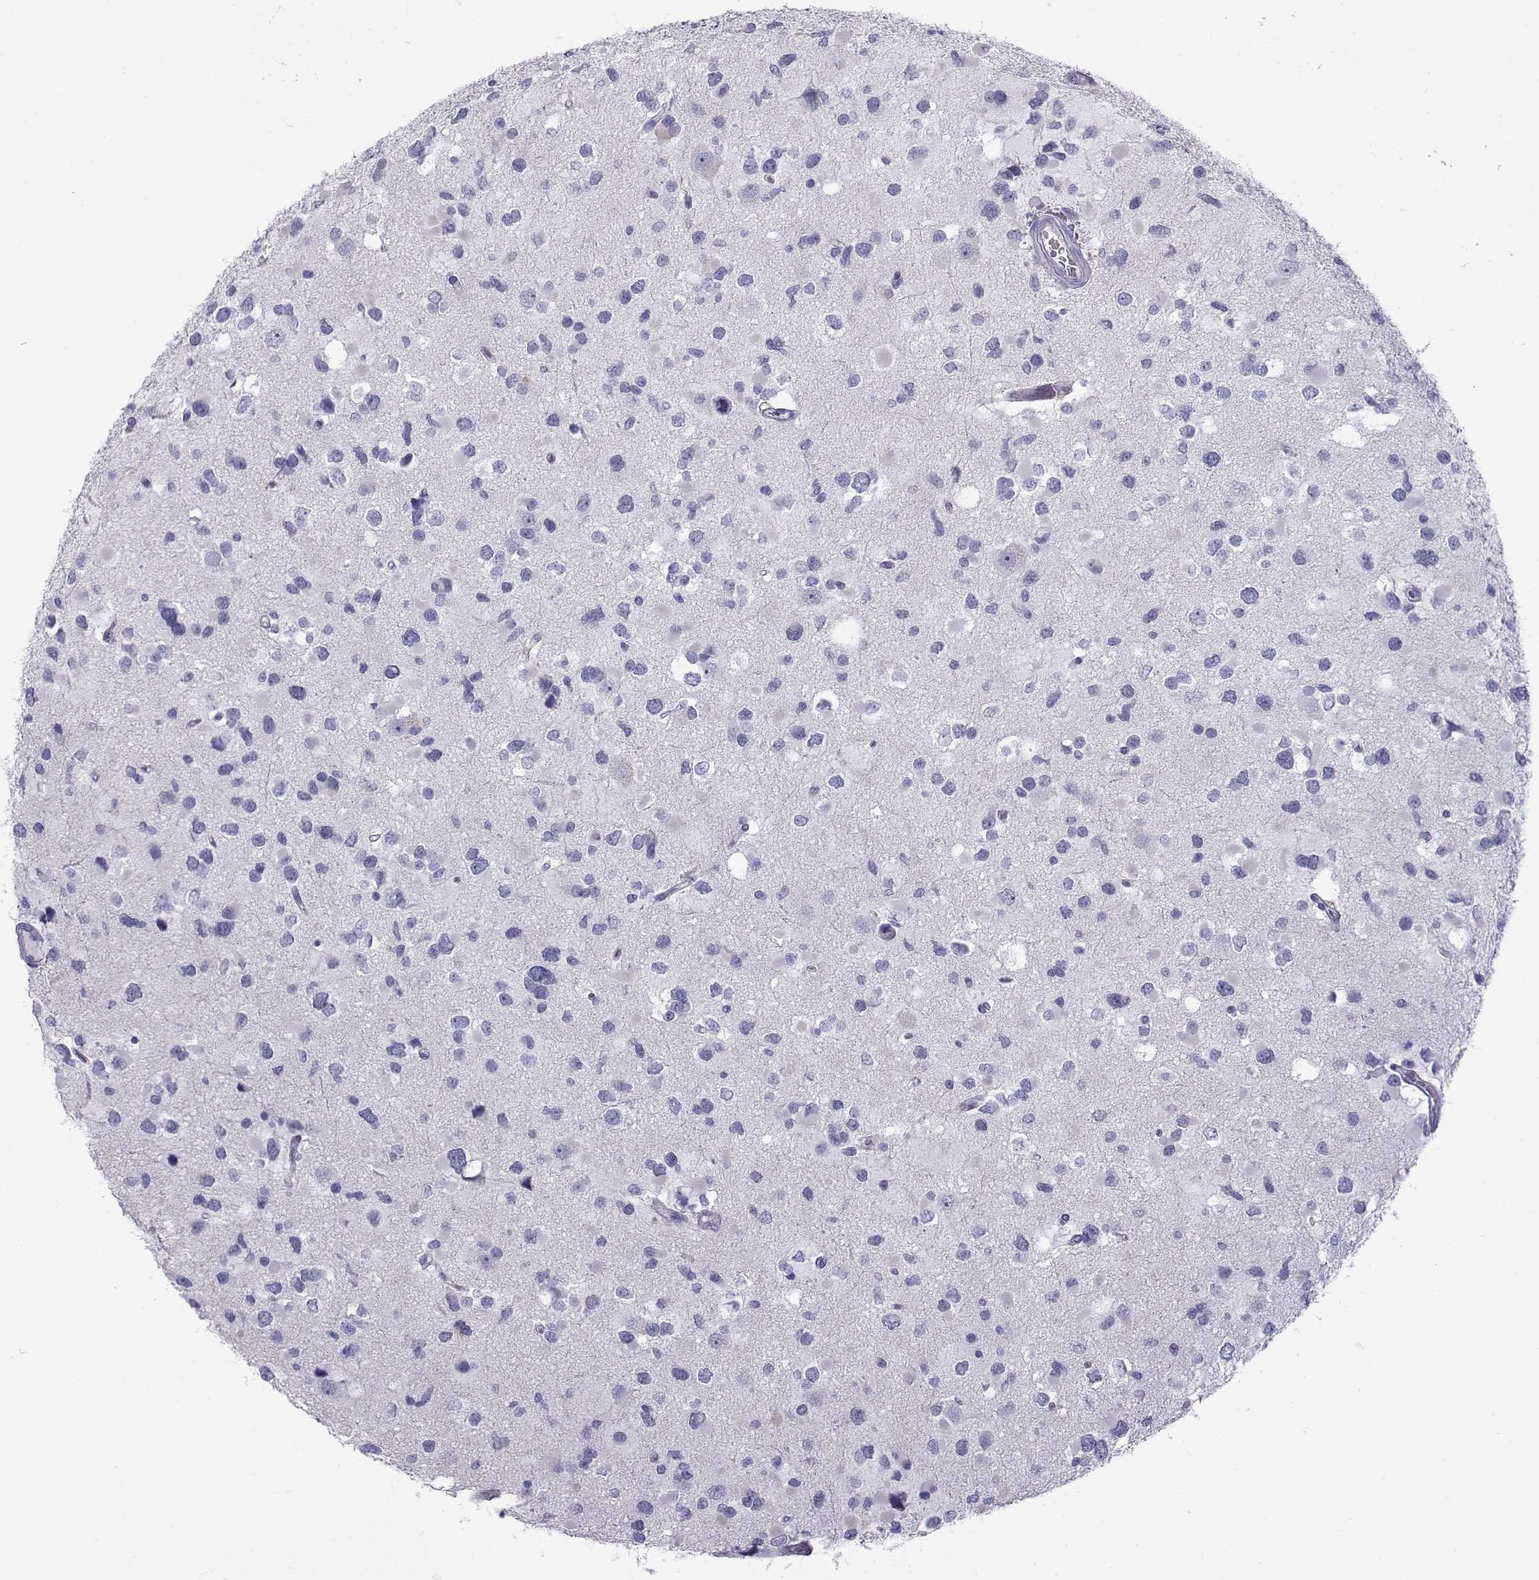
{"staining": {"intensity": "negative", "quantity": "none", "location": "none"}, "tissue": "glioma", "cell_type": "Tumor cells", "image_type": "cancer", "snomed": [{"axis": "morphology", "description": "Glioma, malignant, Low grade"}, {"axis": "topography", "description": "Brain"}], "caption": "Human glioma stained for a protein using IHC reveals no staining in tumor cells.", "gene": "RNASE12", "patient": {"sex": "female", "age": 32}}